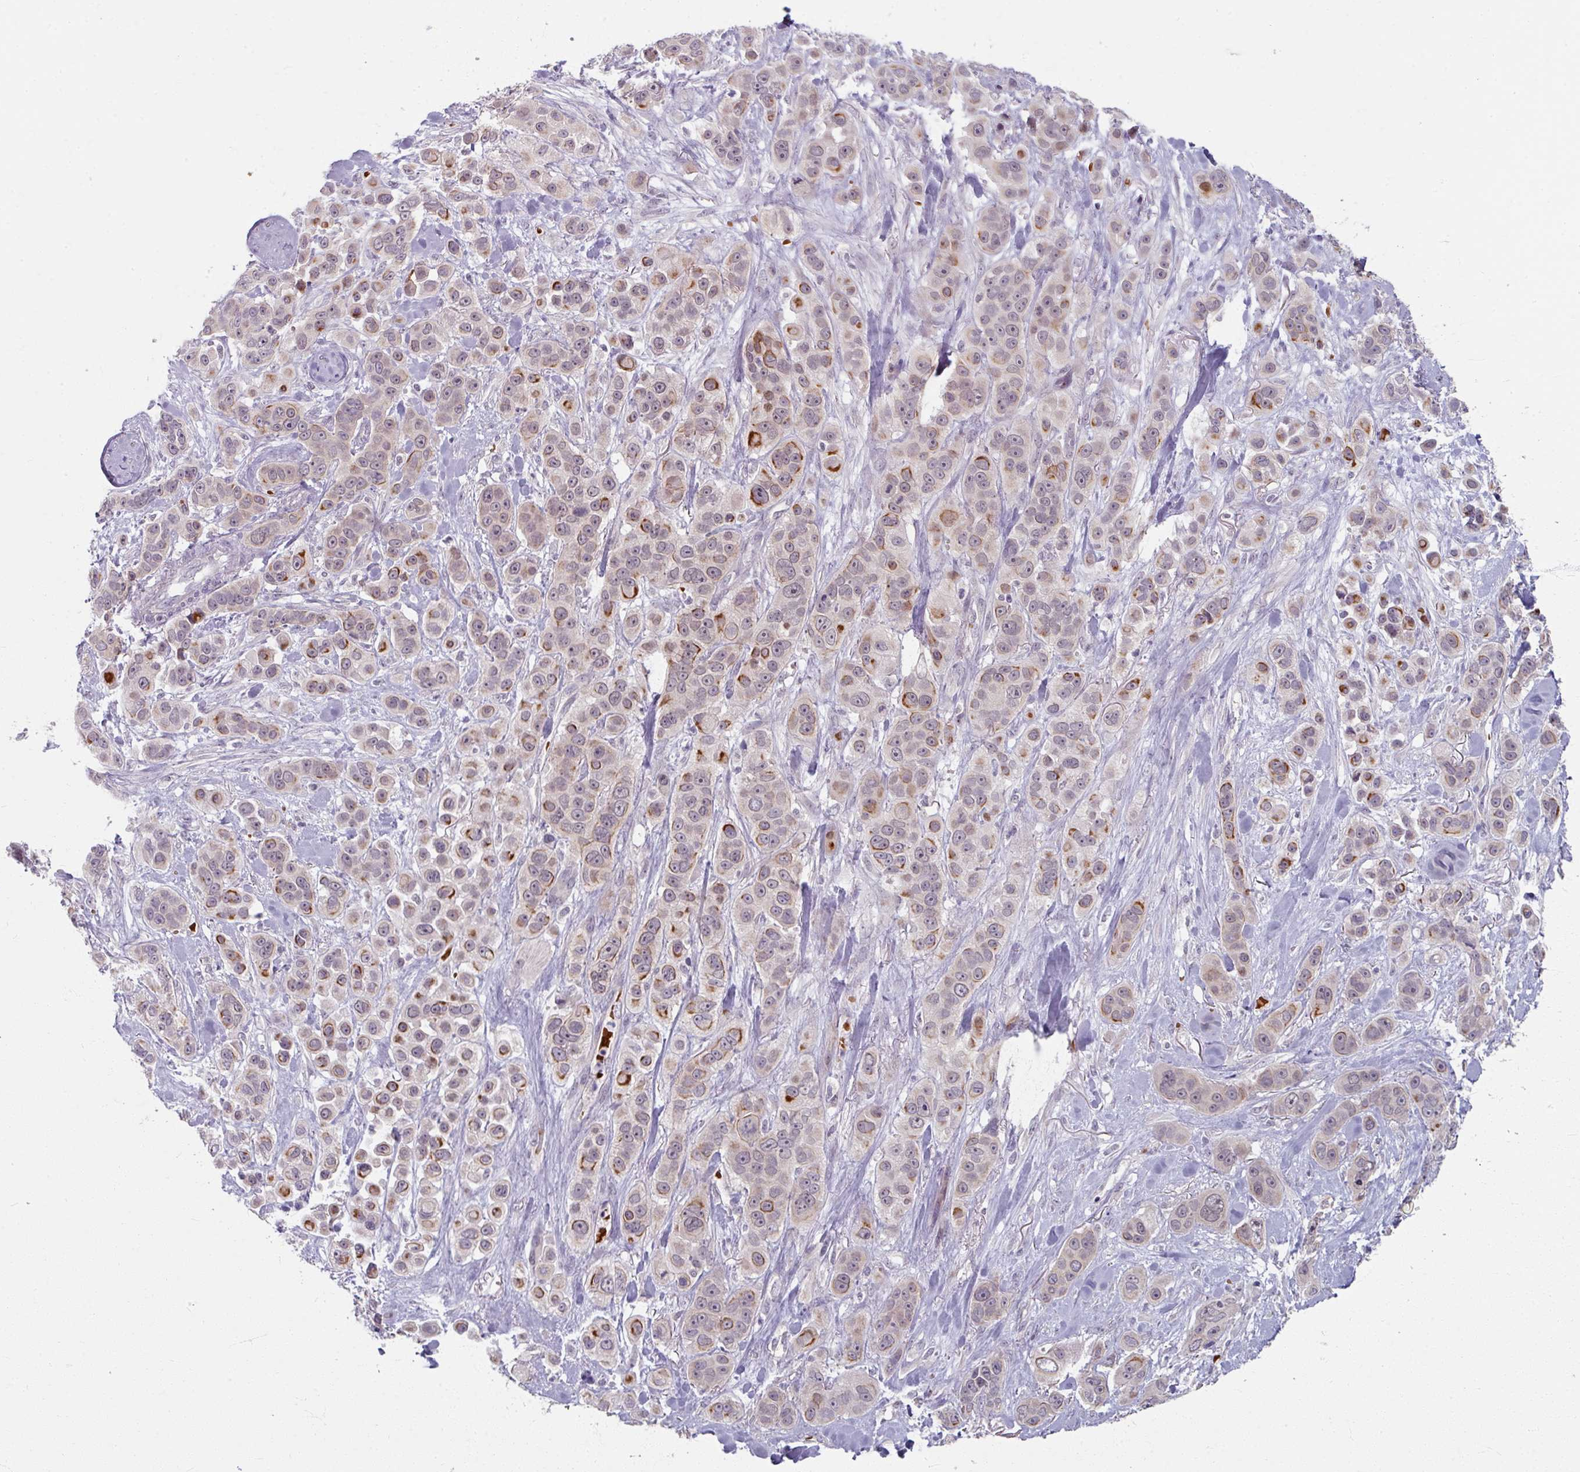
{"staining": {"intensity": "moderate", "quantity": "25%-75%", "location": "cytoplasmic/membranous"}, "tissue": "skin cancer", "cell_type": "Tumor cells", "image_type": "cancer", "snomed": [{"axis": "morphology", "description": "Squamous cell carcinoma, NOS"}, {"axis": "topography", "description": "Skin"}], "caption": "A photomicrograph showing moderate cytoplasmic/membranous positivity in about 25%-75% of tumor cells in skin squamous cell carcinoma, as visualized by brown immunohistochemical staining.", "gene": "KMT5C", "patient": {"sex": "male", "age": 67}}